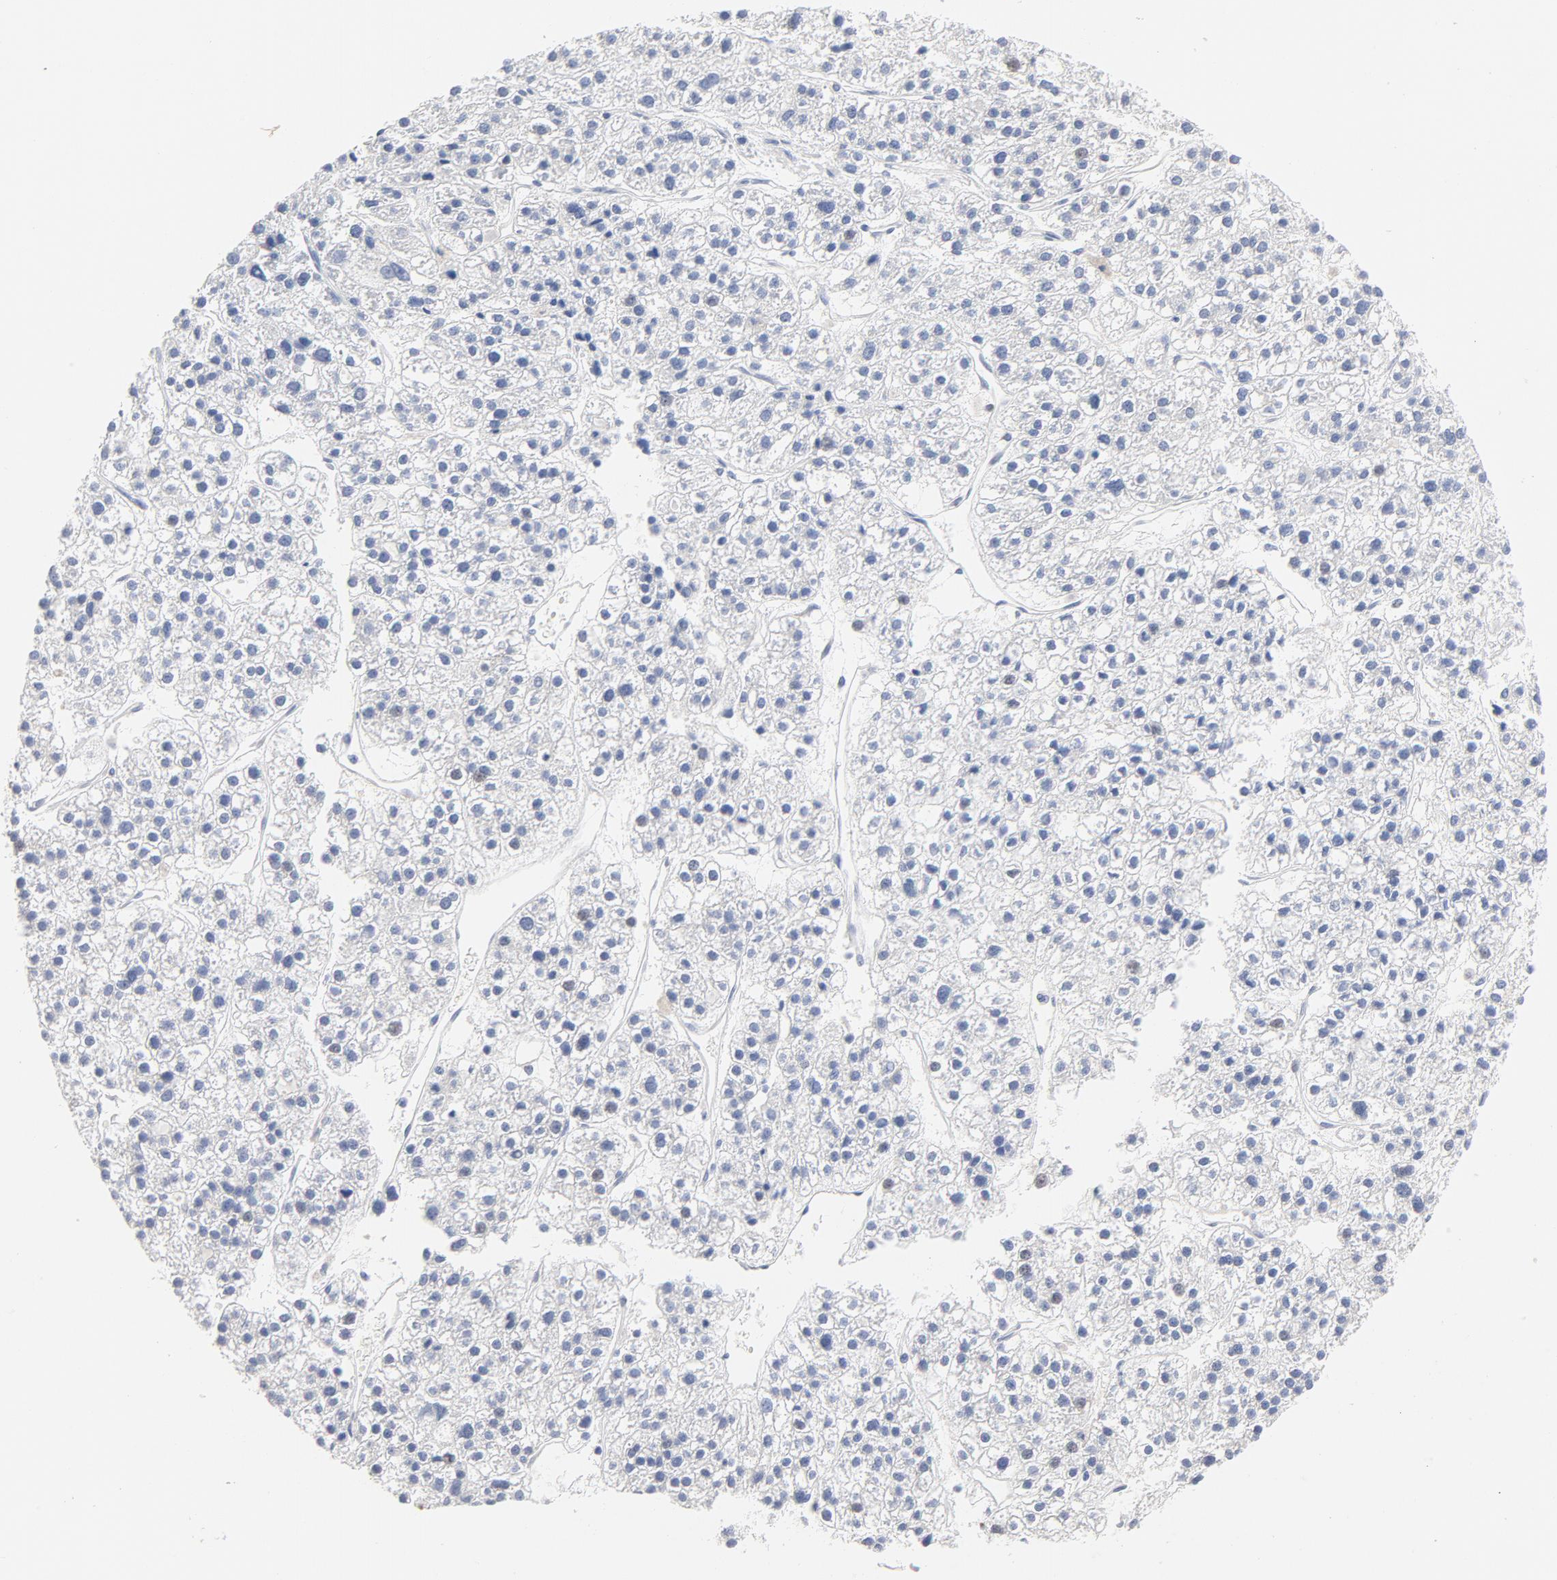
{"staining": {"intensity": "negative", "quantity": "none", "location": "none"}, "tissue": "liver cancer", "cell_type": "Tumor cells", "image_type": "cancer", "snomed": [{"axis": "morphology", "description": "Carcinoma, Hepatocellular, NOS"}, {"axis": "topography", "description": "Liver"}], "caption": "An immunohistochemistry image of liver hepatocellular carcinoma is shown. There is no staining in tumor cells of liver hepatocellular carcinoma.", "gene": "CPE", "patient": {"sex": "female", "age": 85}}